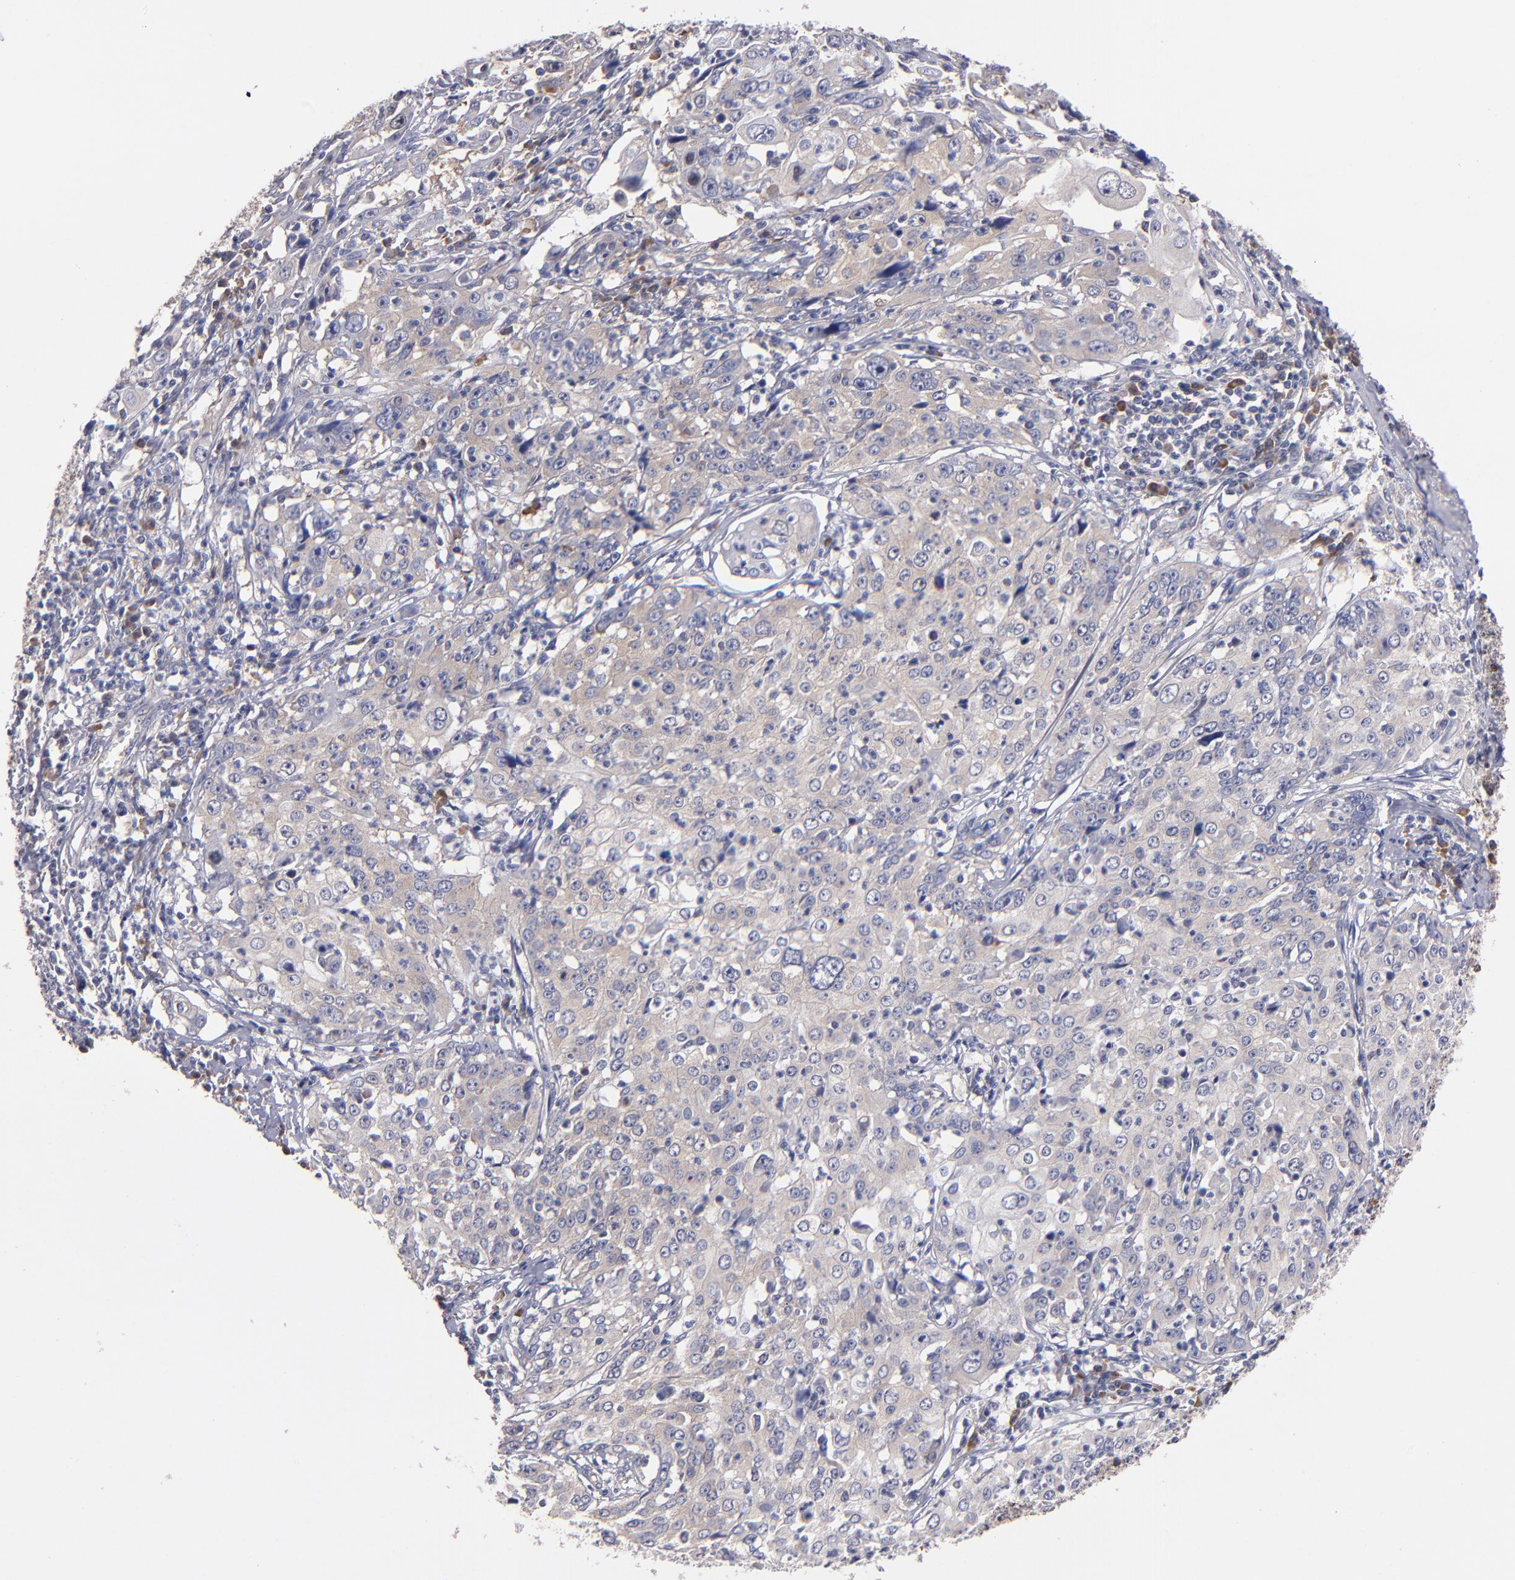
{"staining": {"intensity": "weak", "quantity": "25%-75%", "location": "cytoplasmic/membranous"}, "tissue": "cervical cancer", "cell_type": "Tumor cells", "image_type": "cancer", "snomed": [{"axis": "morphology", "description": "Squamous cell carcinoma, NOS"}, {"axis": "topography", "description": "Cervix"}], "caption": "This photomicrograph reveals squamous cell carcinoma (cervical) stained with immunohistochemistry to label a protein in brown. The cytoplasmic/membranous of tumor cells show weak positivity for the protein. Nuclei are counter-stained blue.", "gene": "EIF3L", "patient": {"sex": "female", "age": 39}}